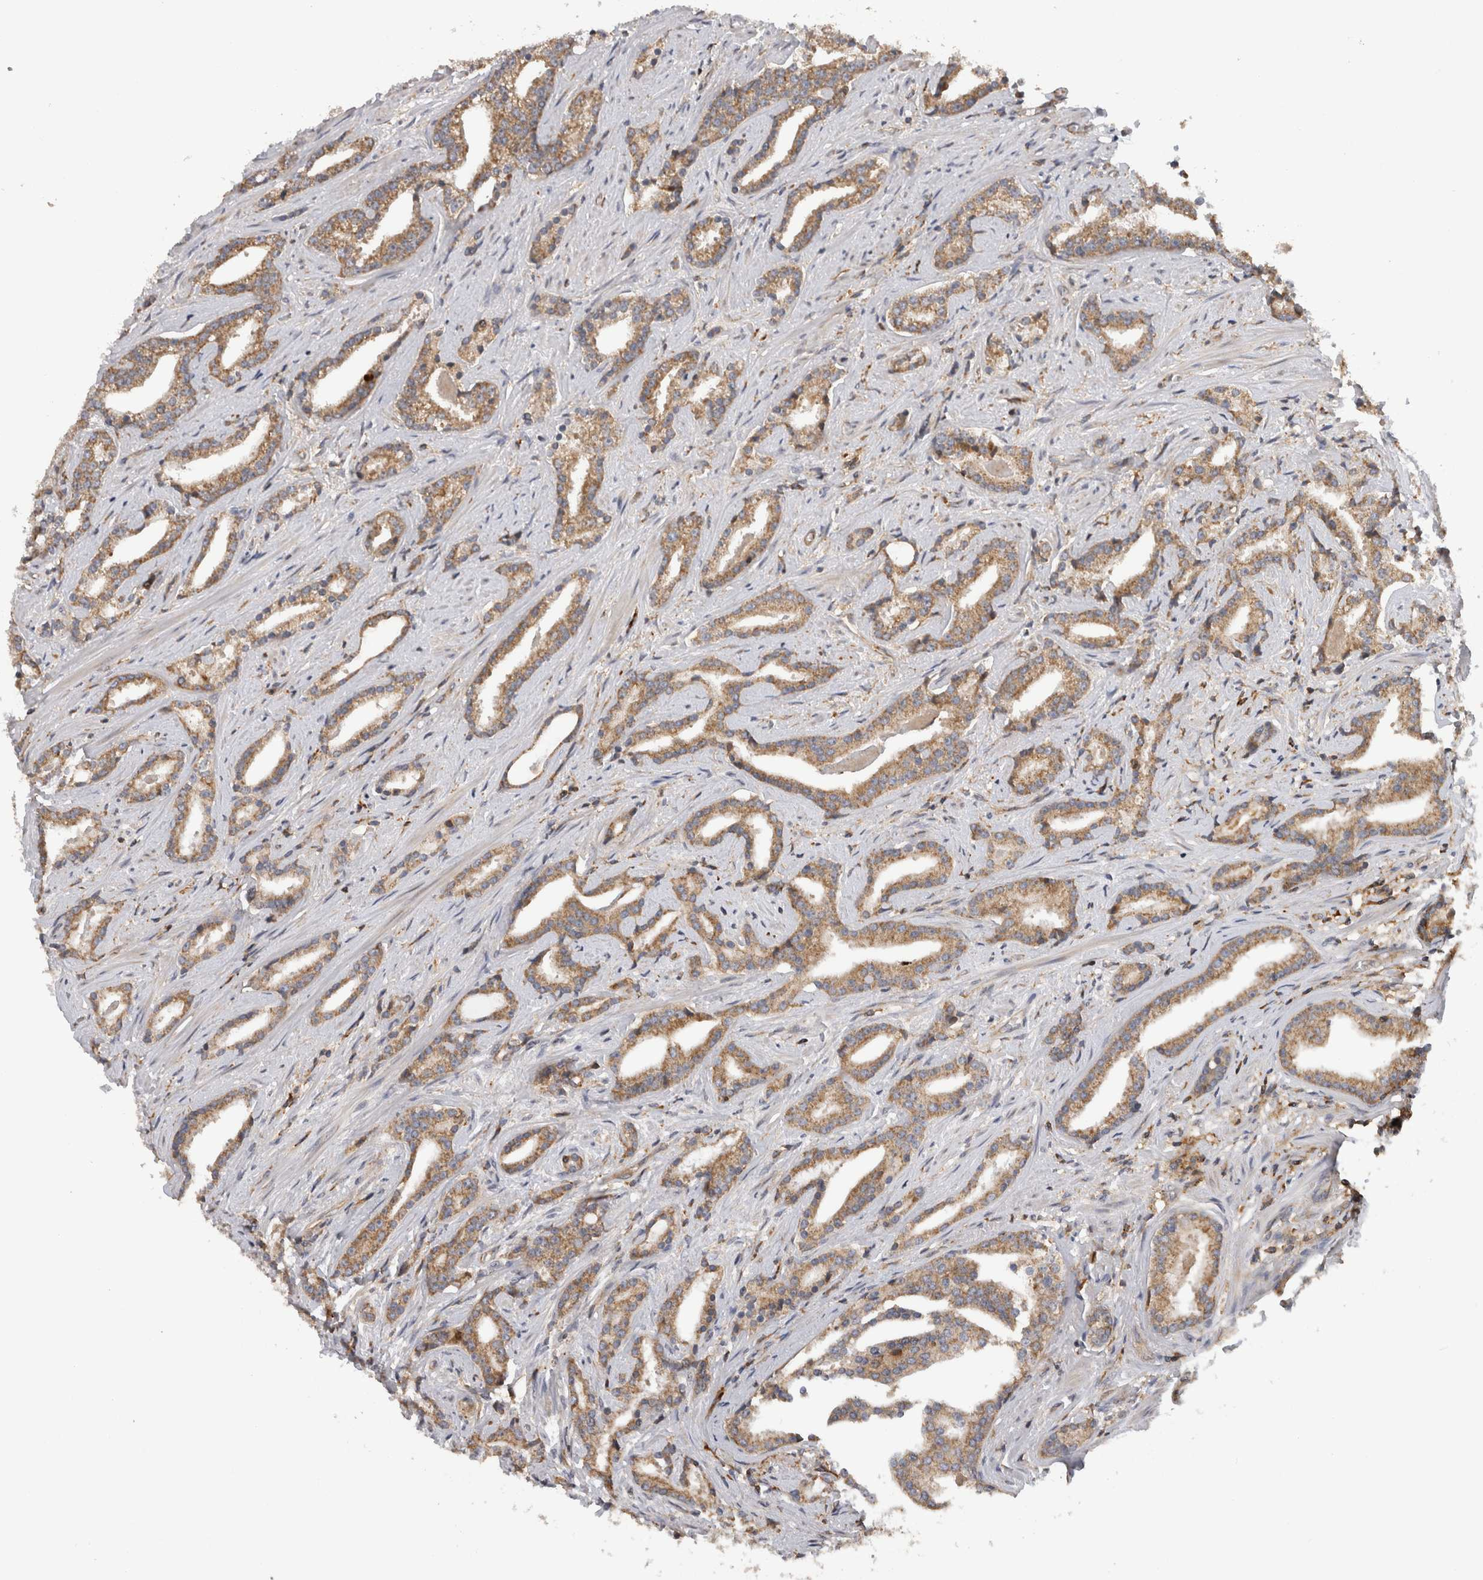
{"staining": {"intensity": "moderate", "quantity": ">75%", "location": "cytoplasmic/membranous"}, "tissue": "prostate cancer", "cell_type": "Tumor cells", "image_type": "cancer", "snomed": [{"axis": "morphology", "description": "Adenocarcinoma, Low grade"}, {"axis": "topography", "description": "Prostate"}], "caption": "About >75% of tumor cells in human prostate cancer (low-grade adenocarcinoma) display moderate cytoplasmic/membranous protein positivity as visualized by brown immunohistochemical staining.", "gene": "GRIK2", "patient": {"sex": "male", "age": 67}}